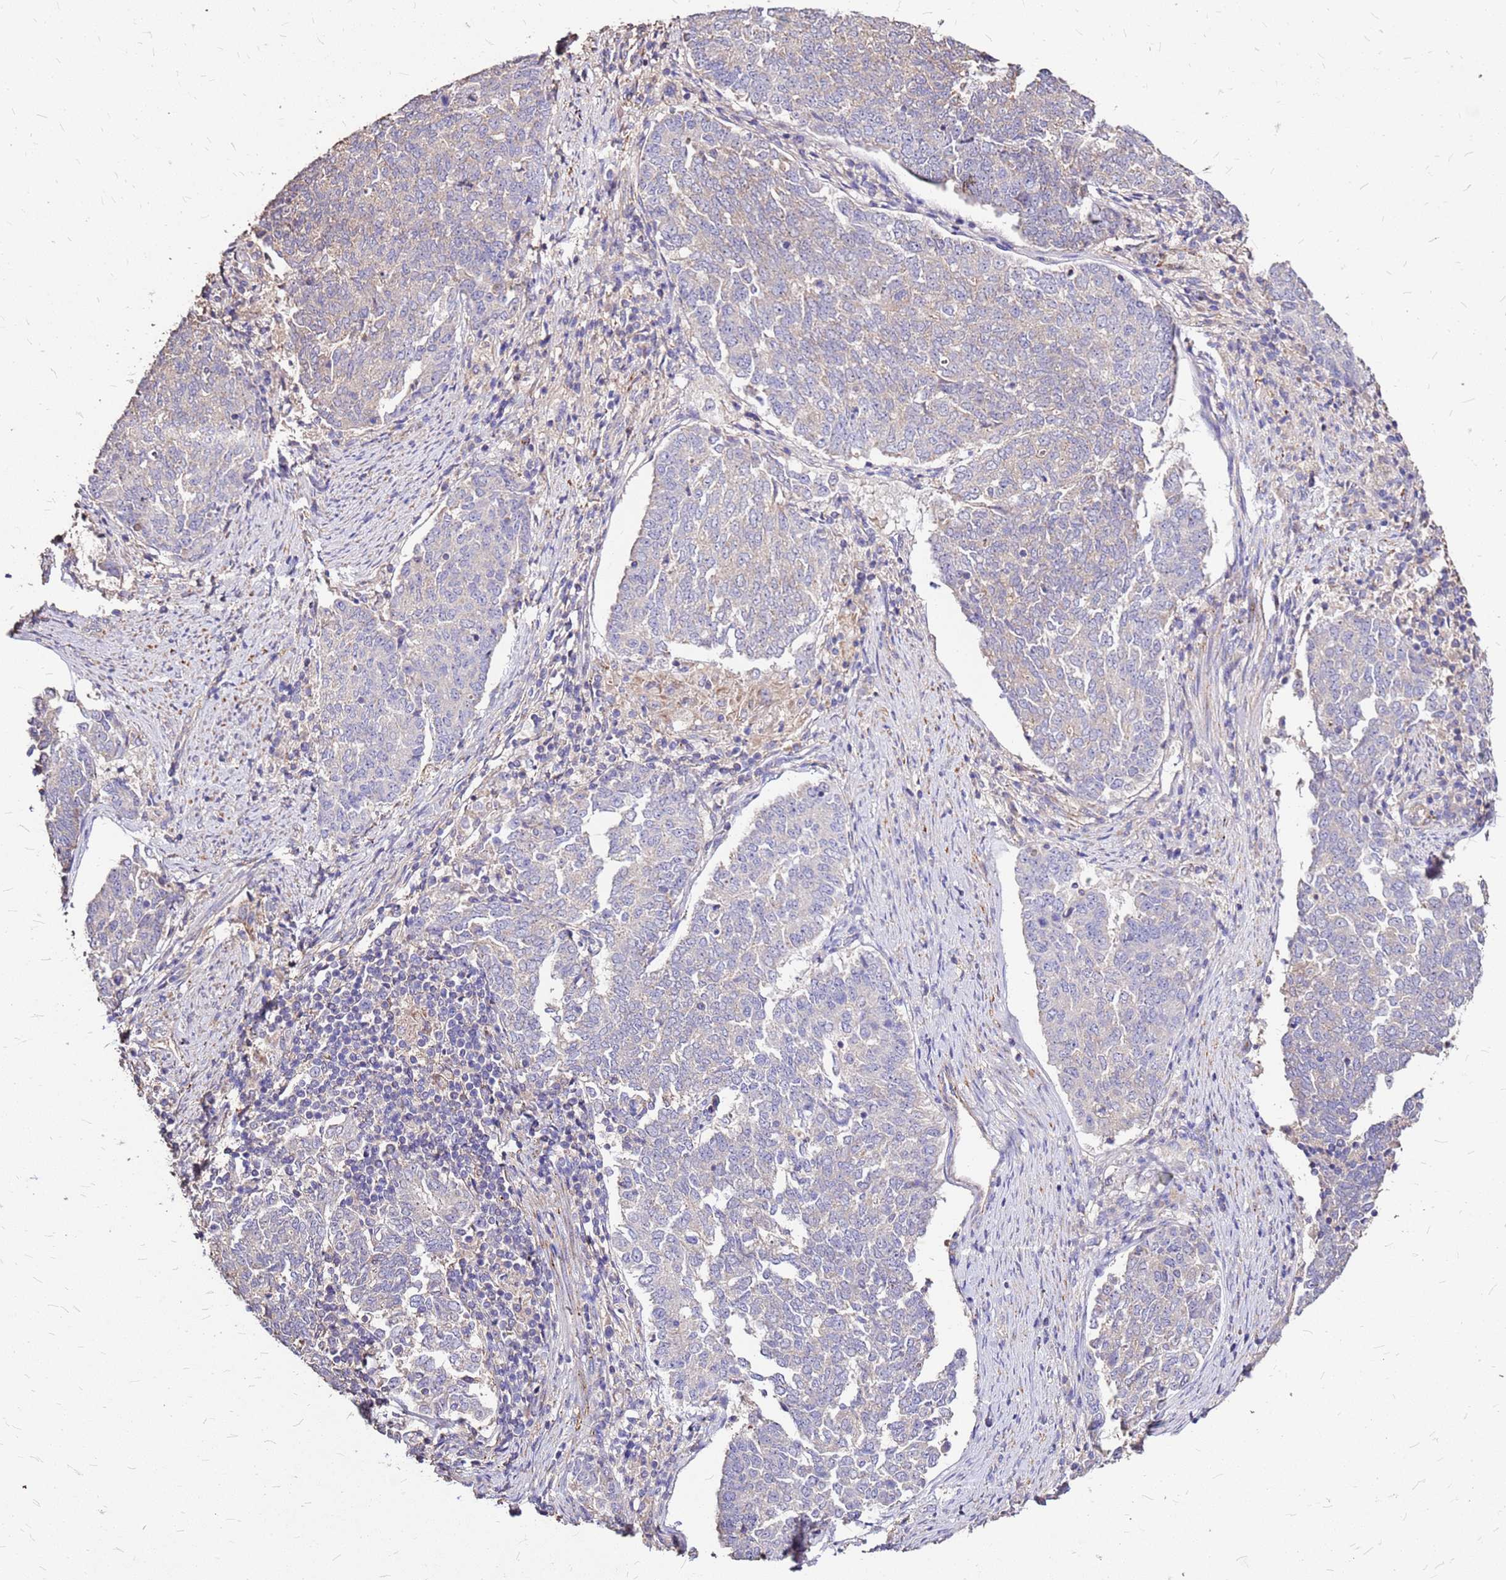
{"staining": {"intensity": "weak", "quantity": "<25%", "location": "cytoplasmic/membranous"}, "tissue": "endometrial cancer", "cell_type": "Tumor cells", "image_type": "cancer", "snomed": [{"axis": "morphology", "description": "Adenocarcinoma, NOS"}, {"axis": "topography", "description": "Endometrium"}], "caption": "A high-resolution image shows immunohistochemistry (IHC) staining of endometrial adenocarcinoma, which exhibits no significant staining in tumor cells.", "gene": "EXD3", "patient": {"sex": "female", "age": 80}}